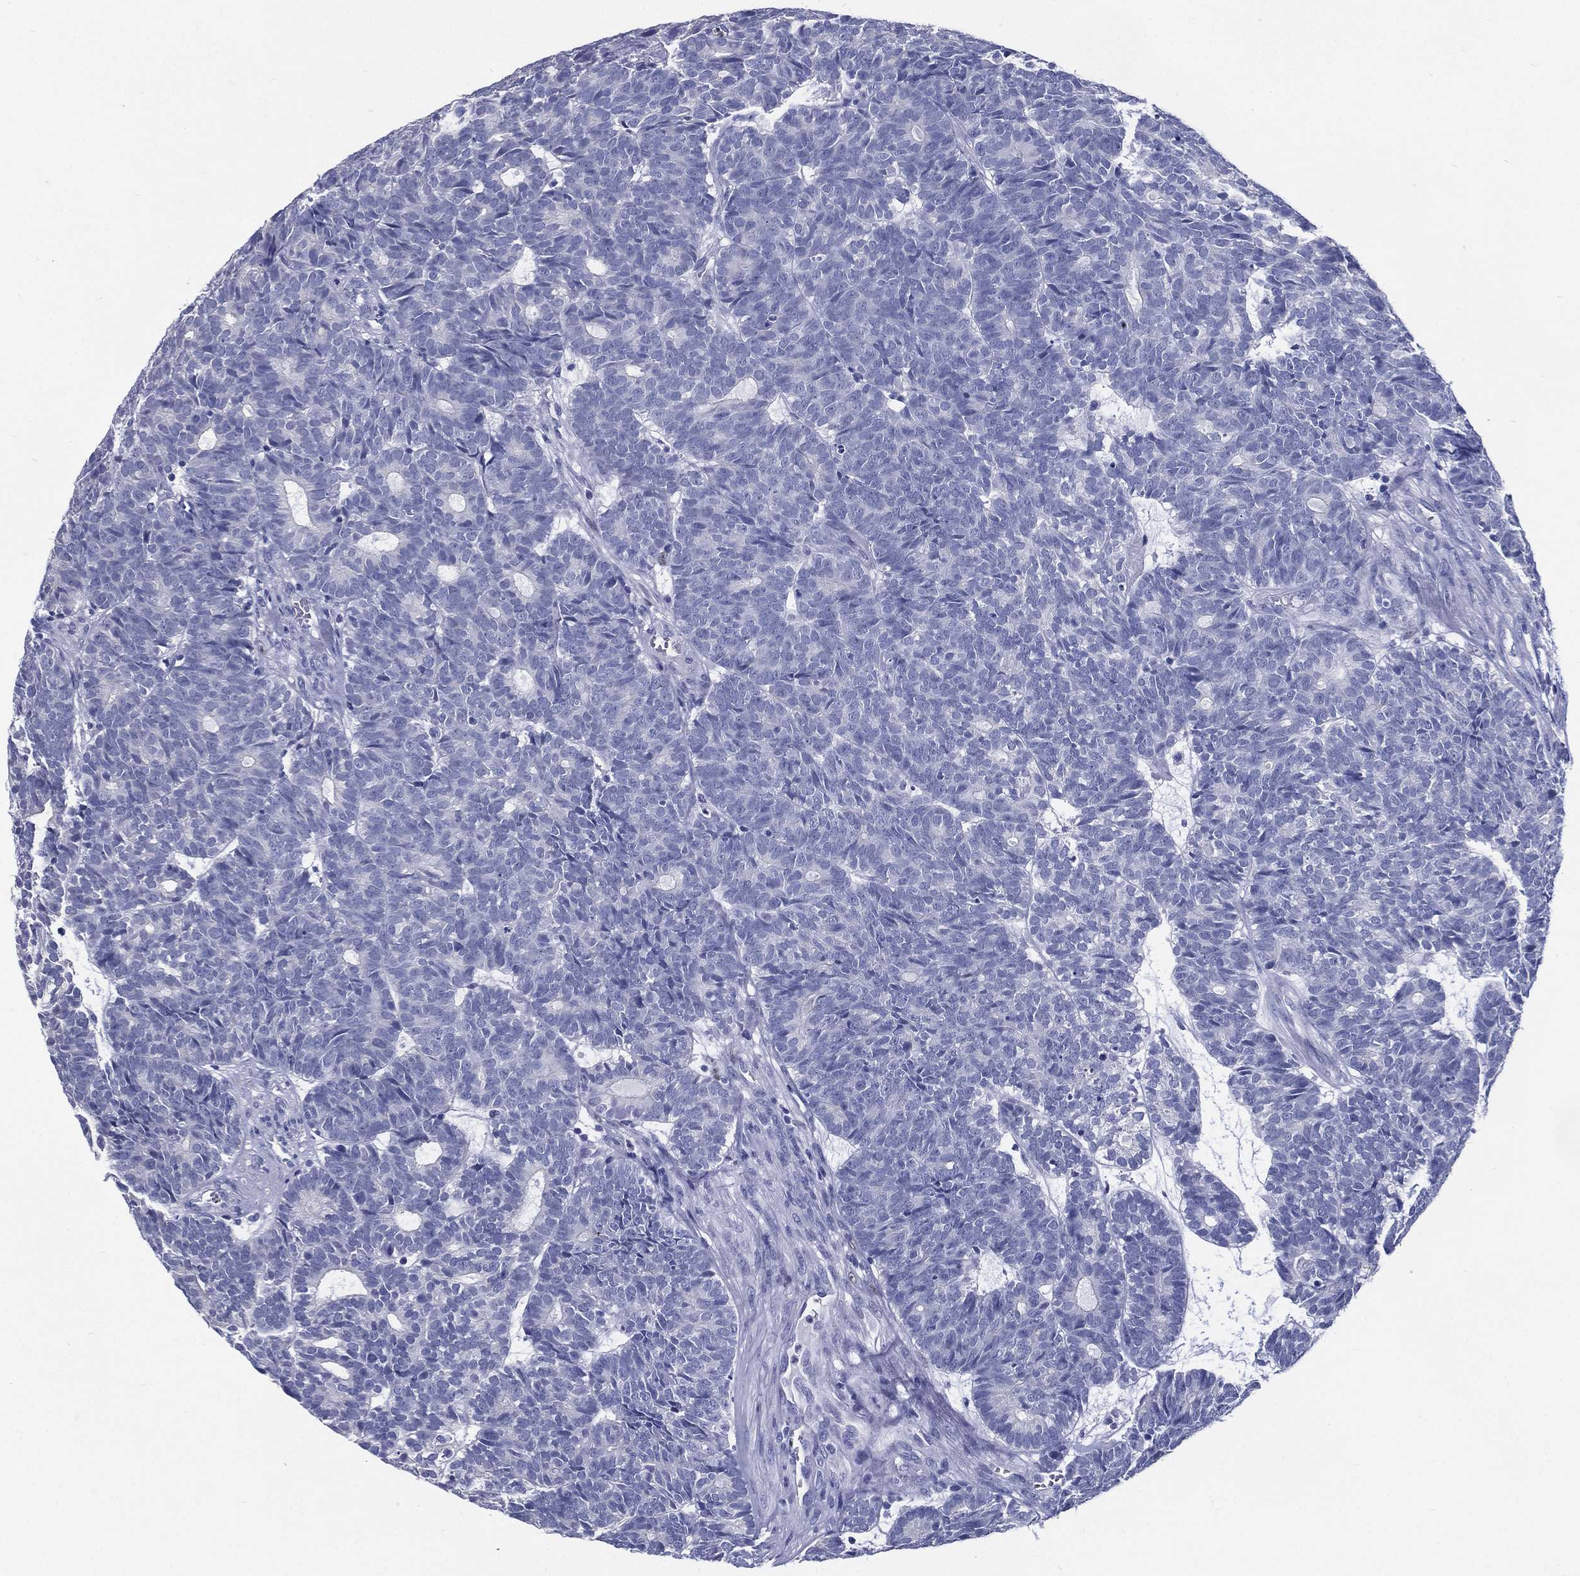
{"staining": {"intensity": "negative", "quantity": "none", "location": "none"}, "tissue": "head and neck cancer", "cell_type": "Tumor cells", "image_type": "cancer", "snomed": [{"axis": "morphology", "description": "Adenocarcinoma, NOS"}, {"axis": "topography", "description": "Head-Neck"}], "caption": "This is an immunohistochemistry (IHC) photomicrograph of adenocarcinoma (head and neck). There is no expression in tumor cells.", "gene": "RSPH4A", "patient": {"sex": "female", "age": 81}}